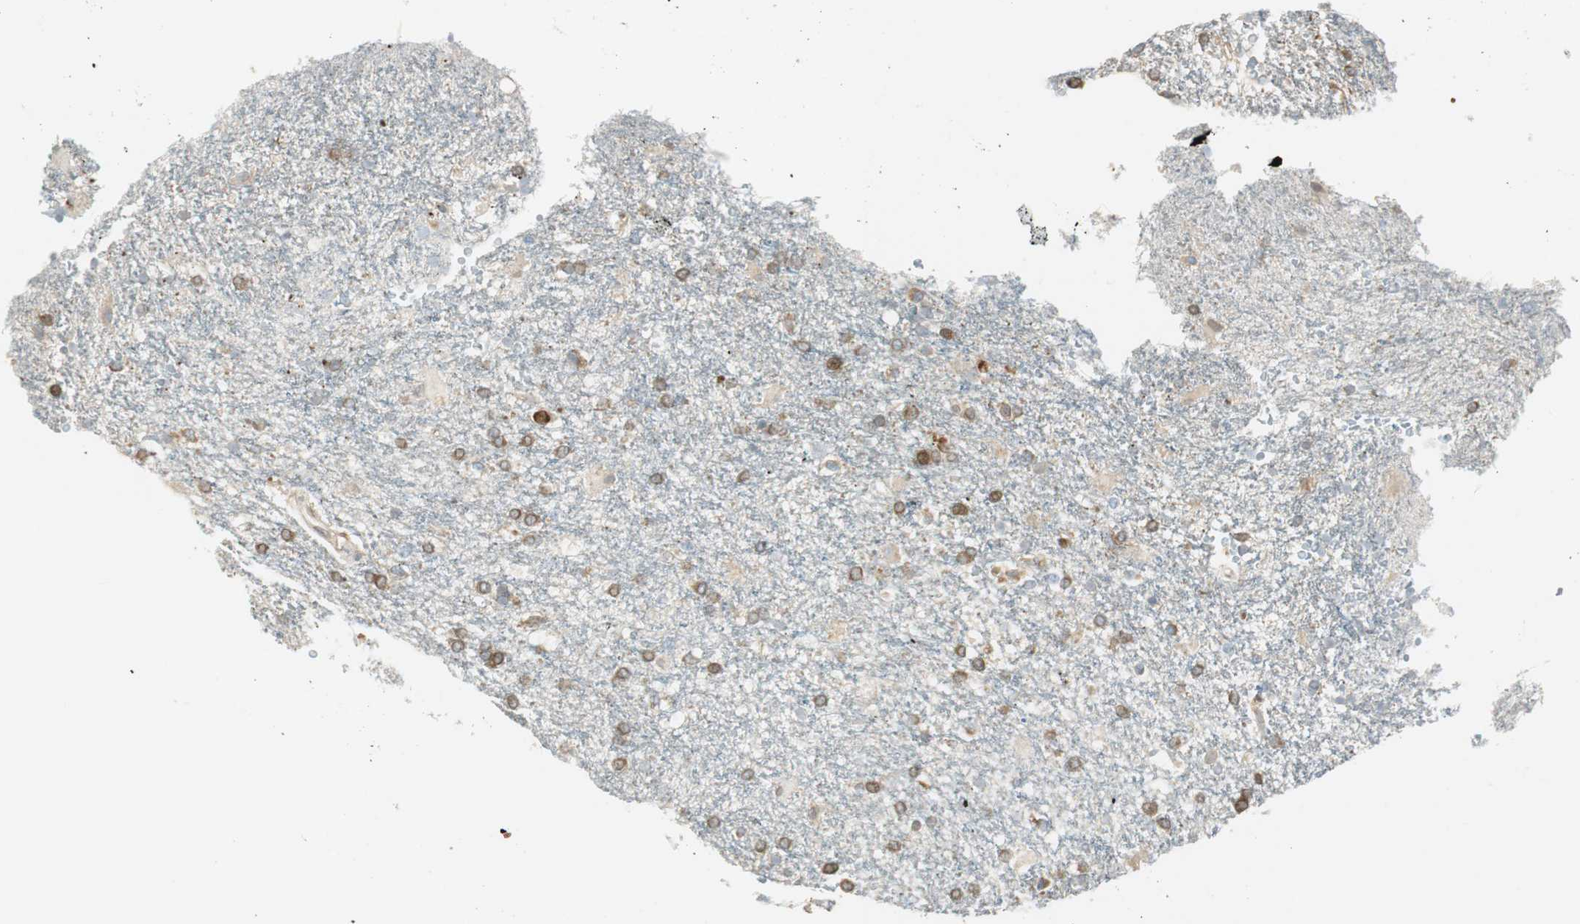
{"staining": {"intensity": "moderate", "quantity": ">75%", "location": "cytoplasmic/membranous"}, "tissue": "glioma", "cell_type": "Tumor cells", "image_type": "cancer", "snomed": [{"axis": "morphology", "description": "Glioma, malignant, High grade"}, {"axis": "topography", "description": "Brain"}], "caption": "The micrograph shows staining of glioma, revealing moderate cytoplasmic/membranous protein expression (brown color) within tumor cells.", "gene": "TMEM260", "patient": {"sex": "male", "age": 71}}